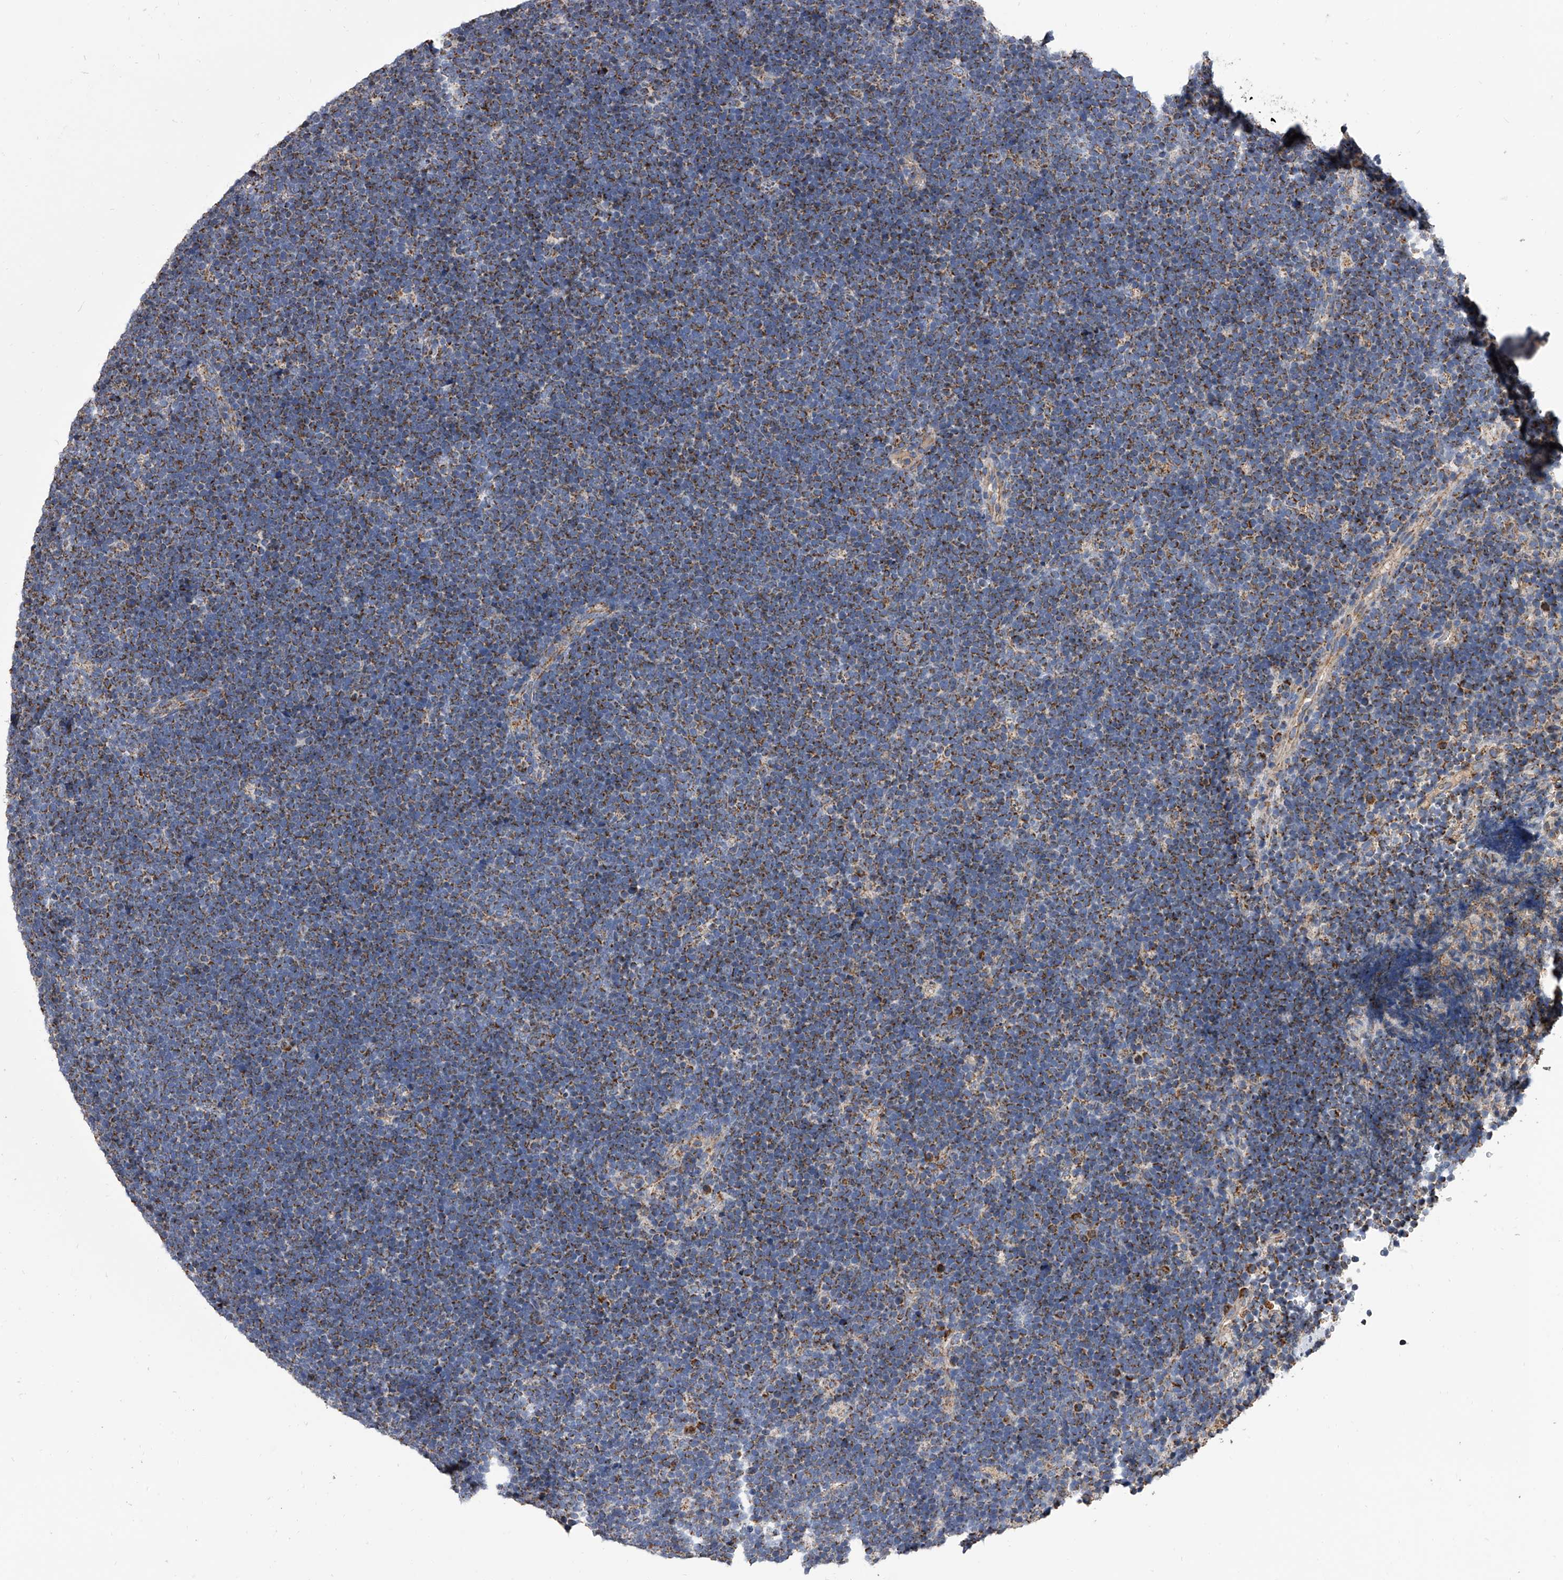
{"staining": {"intensity": "moderate", "quantity": ">75%", "location": "cytoplasmic/membranous"}, "tissue": "lymphoma", "cell_type": "Tumor cells", "image_type": "cancer", "snomed": [{"axis": "morphology", "description": "Malignant lymphoma, non-Hodgkin's type, High grade"}, {"axis": "topography", "description": "Lymph node"}], "caption": "High-grade malignant lymphoma, non-Hodgkin's type stained with a brown dye displays moderate cytoplasmic/membranous positive positivity in about >75% of tumor cells.", "gene": "MRPL28", "patient": {"sex": "male", "age": 13}}